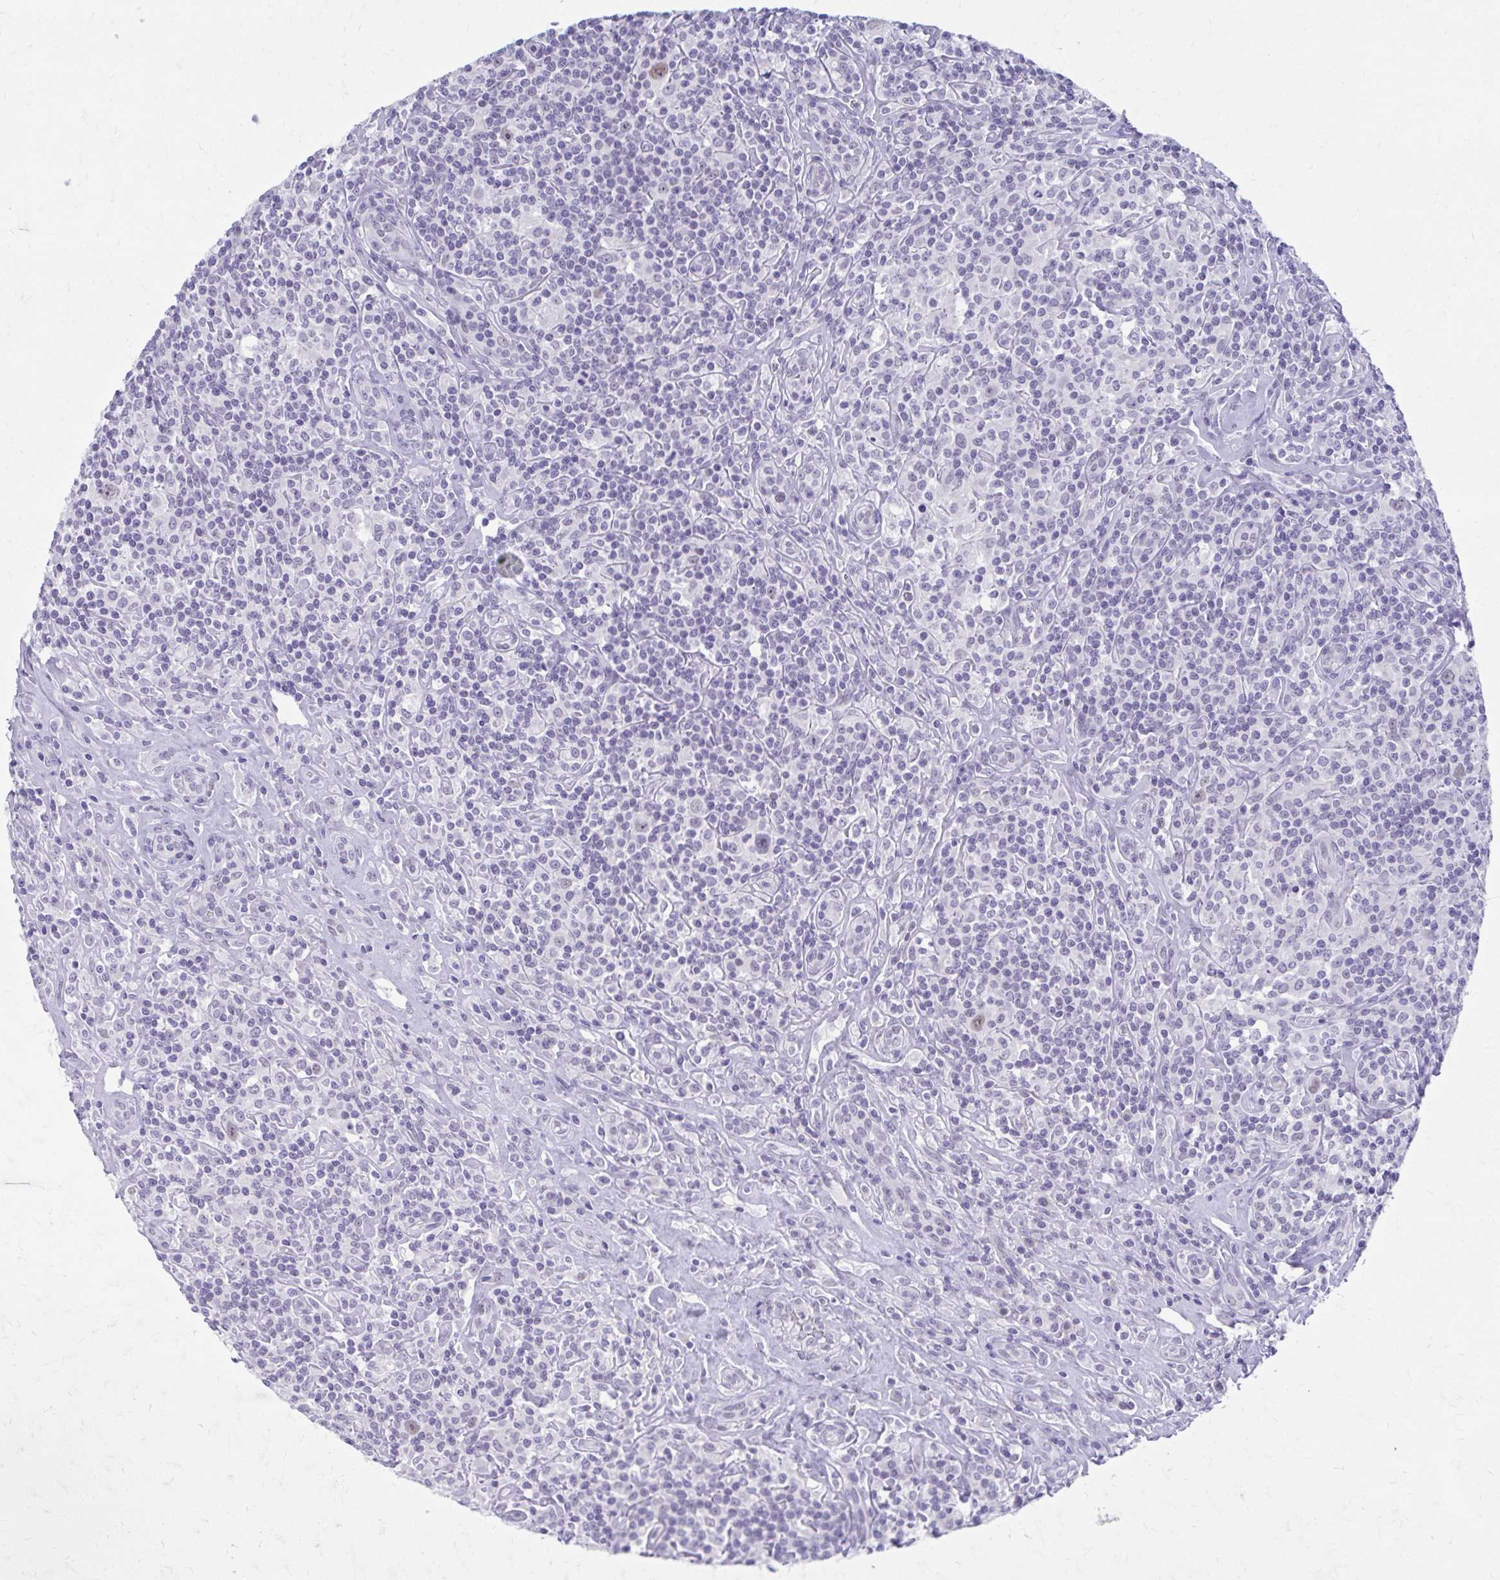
{"staining": {"intensity": "weak", "quantity": "25%-75%", "location": "nuclear"}, "tissue": "lymphoma", "cell_type": "Tumor cells", "image_type": "cancer", "snomed": [{"axis": "morphology", "description": "Hodgkin's disease, NOS"}, {"axis": "morphology", "description": "Hodgkin's lymphoma, nodular sclerosis"}, {"axis": "topography", "description": "Lymph node"}], "caption": "Immunohistochemistry of human Hodgkin's disease displays low levels of weak nuclear staining in about 25%-75% of tumor cells.", "gene": "CCDC105", "patient": {"sex": "female", "age": 10}}